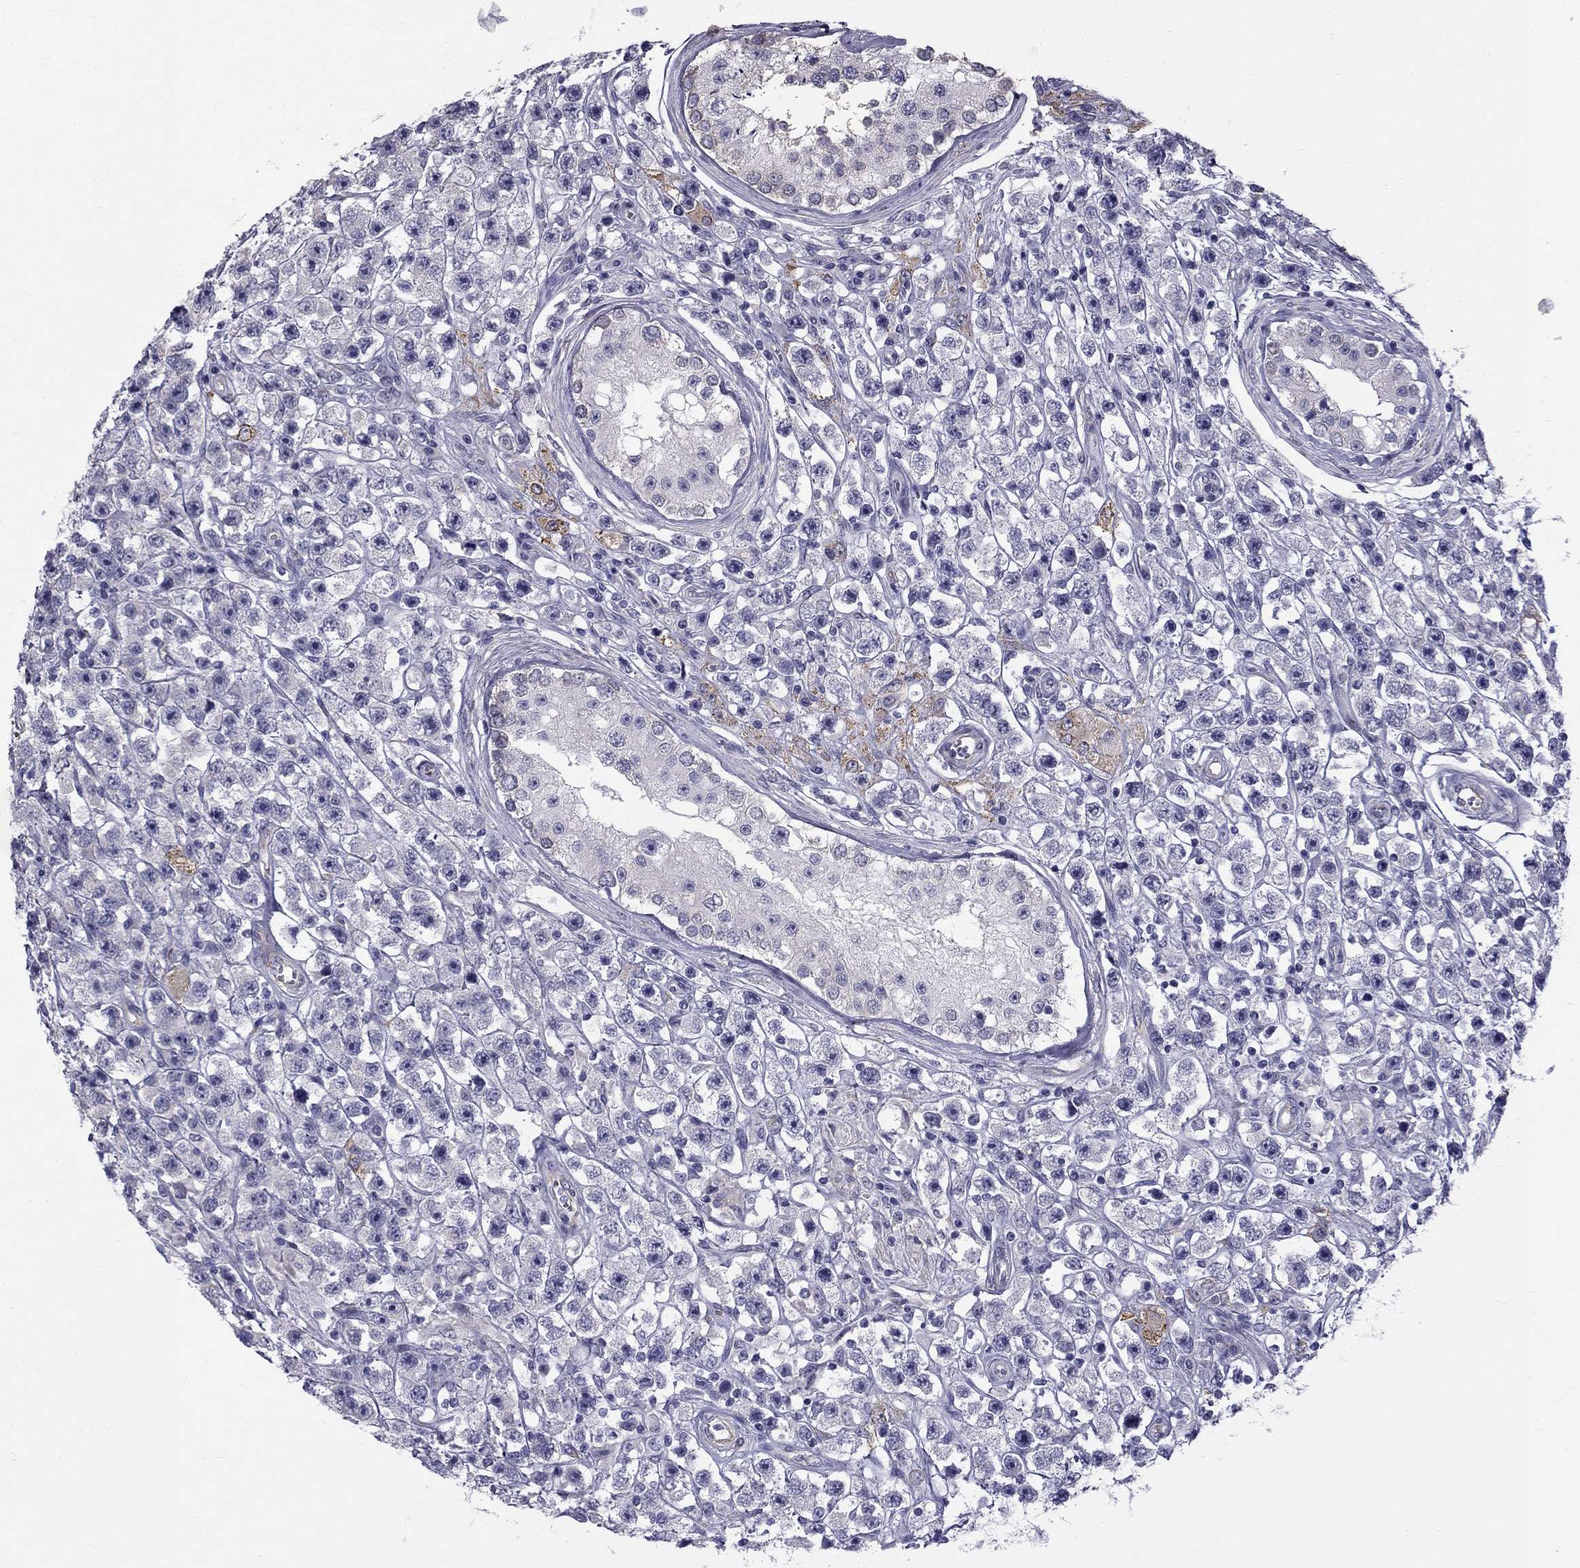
{"staining": {"intensity": "negative", "quantity": "none", "location": "none"}, "tissue": "testis cancer", "cell_type": "Tumor cells", "image_type": "cancer", "snomed": [{"axis": "morphology", "description": "Seminoma, NOS"}, {"axis": "topography", "description": "Testis"}], "caption": "Immunohistochemistry (IHC) of human testis cancer (seminoma) shows no positivity in tumor cells.", "gene": "CCDC40", "patient": {"sex": "male", "age": 45}}